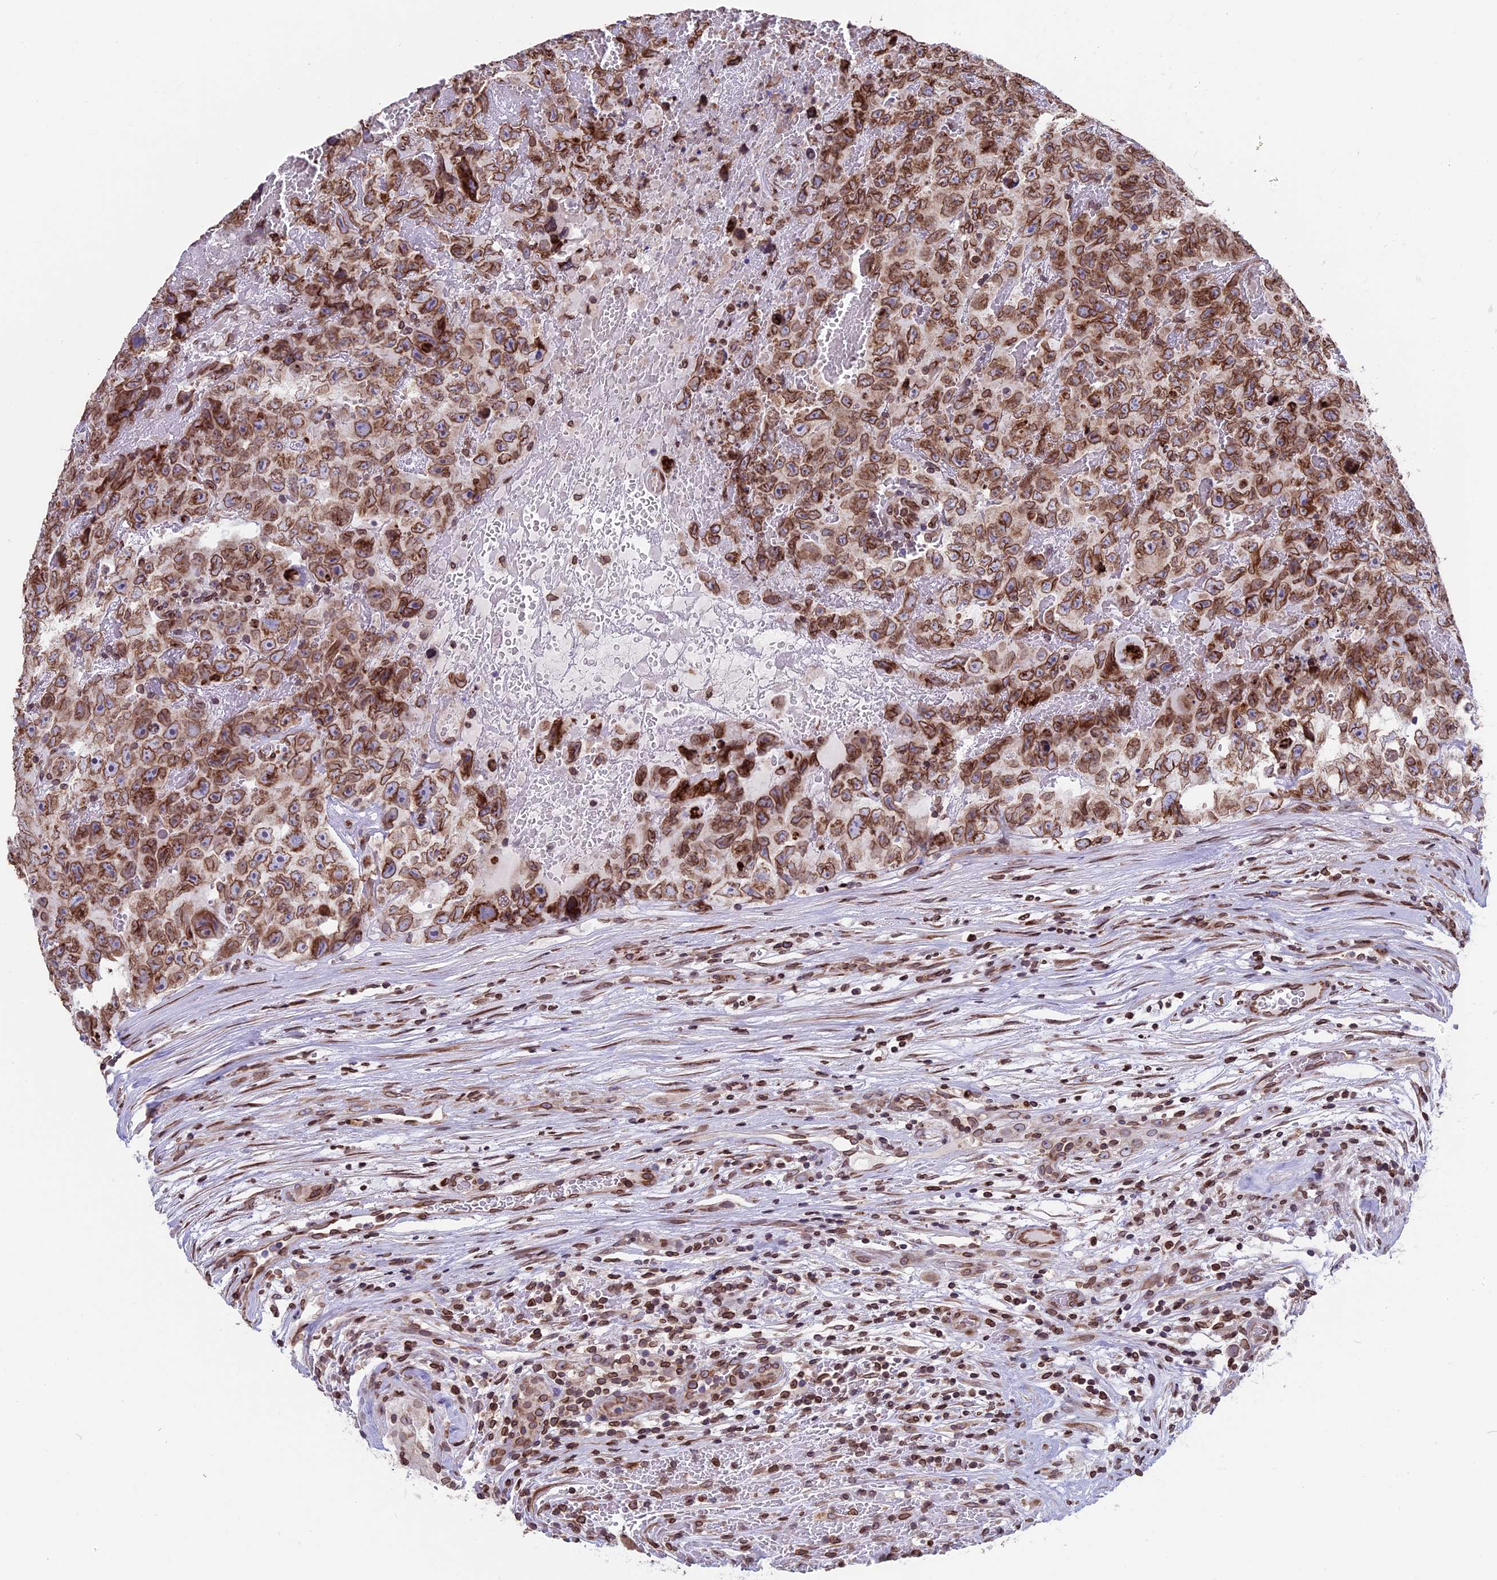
{"staining": {"intensity": "moderate", "quantity": ">75%", "location": "cytoplasmic/membranous,nuclear"}, "tissue": "testis cancer", "cell_type": "Tumor cells", "image_type": "cancer", "snomed": [{"axis": "morphology", "description": "Carcinoma, Embryonal, NOS"}, {"axis": "topography", "description": "Testis"}], "caption": "This micrograph exhibits IHC staining of human testis cancer, with medium moderate cytoplasmic/membranous and nuclear positivity in approximately >75% of tumor cells.", "gene": "PTCHD4", "patient": {"sex": "male", "age": 45}}